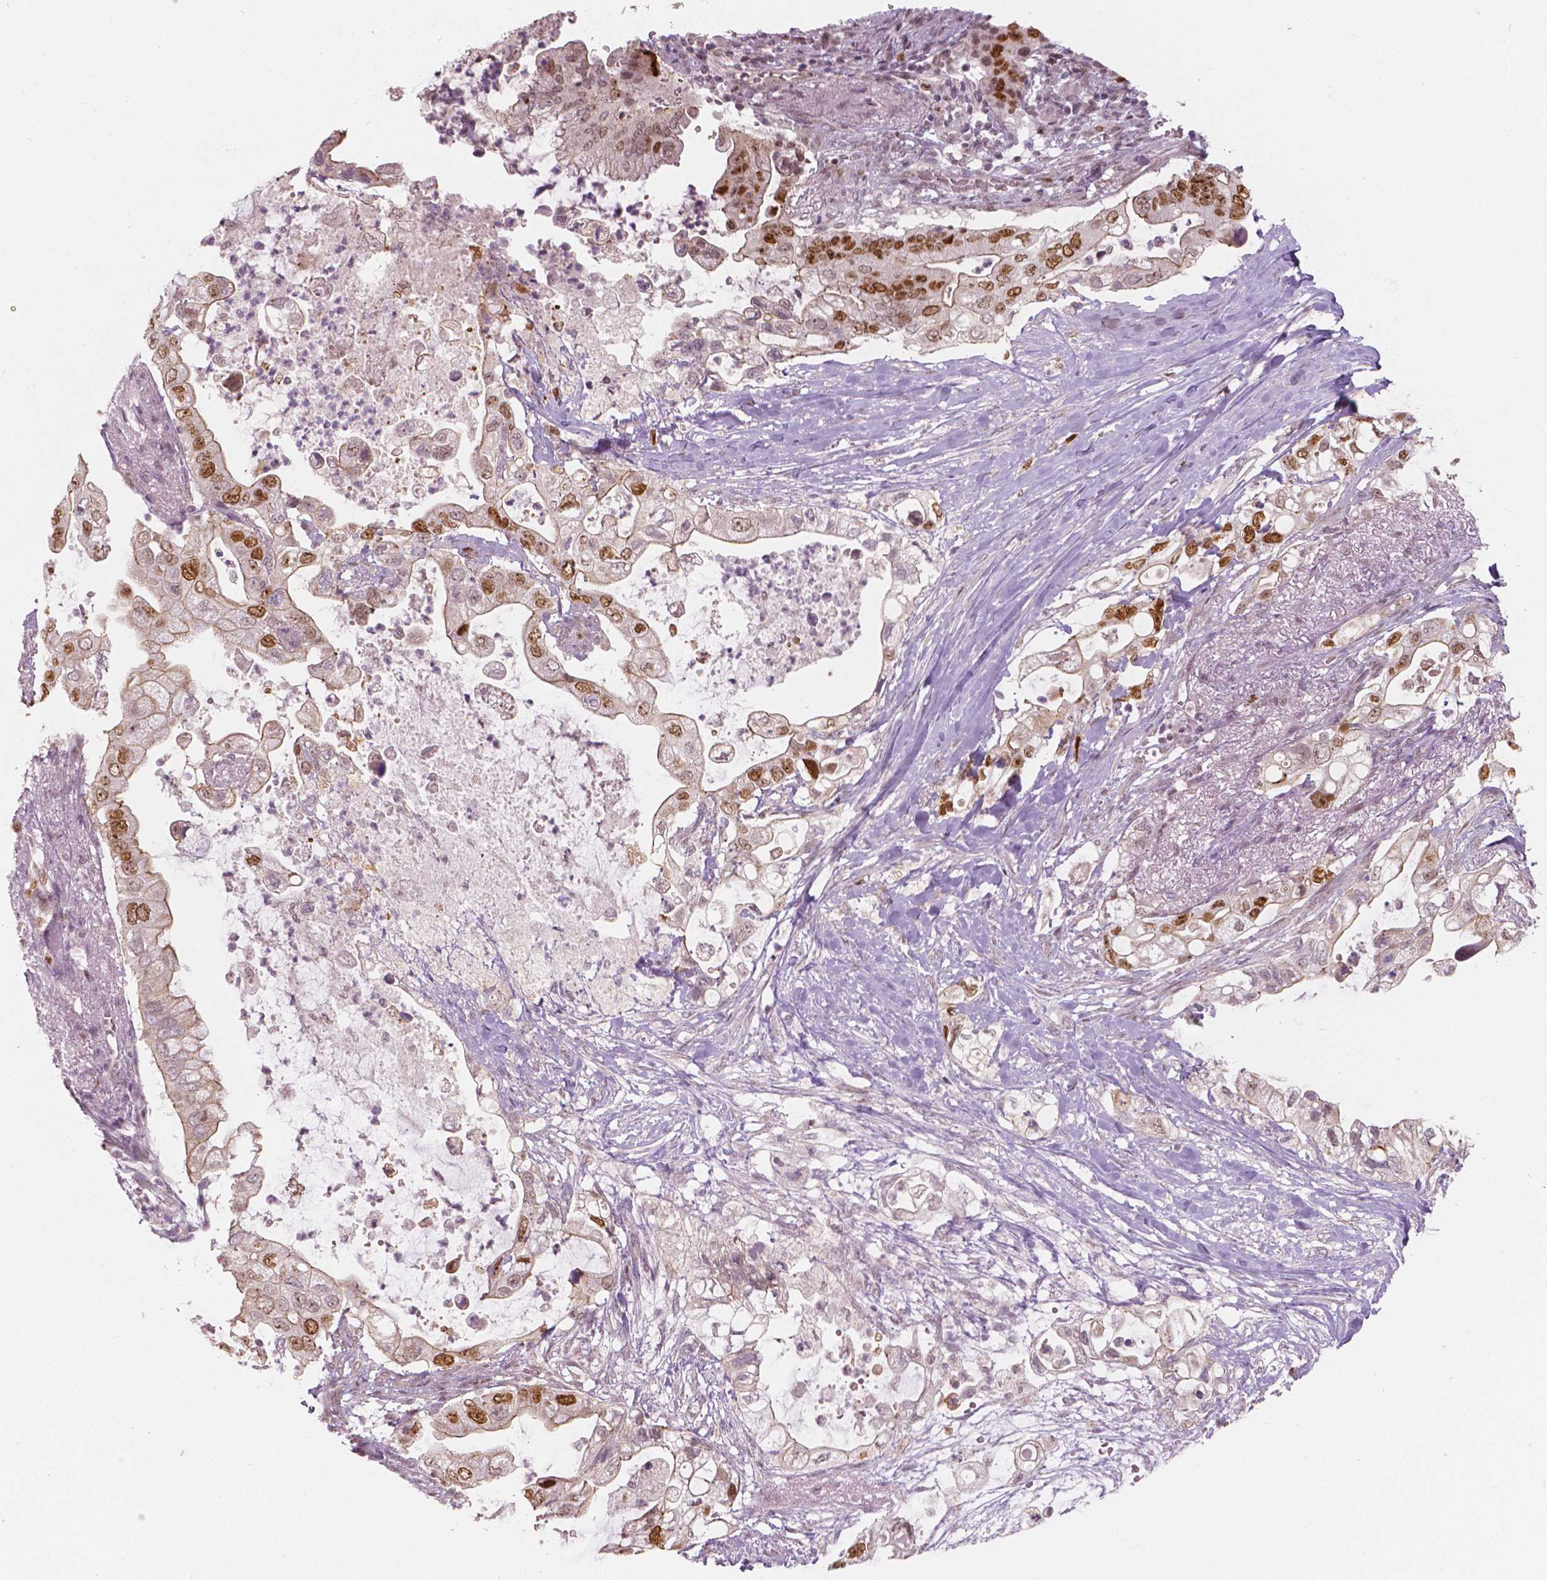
{"staining": {"intensity": "moderate", "quantity": "25%-75%", "location": "cytoplasmic/membranous,nuclear"}, "tissue": "pancreatic cancer", "cell_type": "Tumor cells", "image_type": "cancer", "snomed": [{"axis": "morphology", "description": "Adenocarcinoma, NOS"}, {"axis": "topography", "description": "Pancreas"}], "caption": "An image of pancreatic cancer (adenocarcinoma) stained for a protein reveals moderate cytoplasmic/membranous and nuclear brown staining in tumor cells.", "gene": "NSD2", "patient": {"sex": "female", "age": 72}}